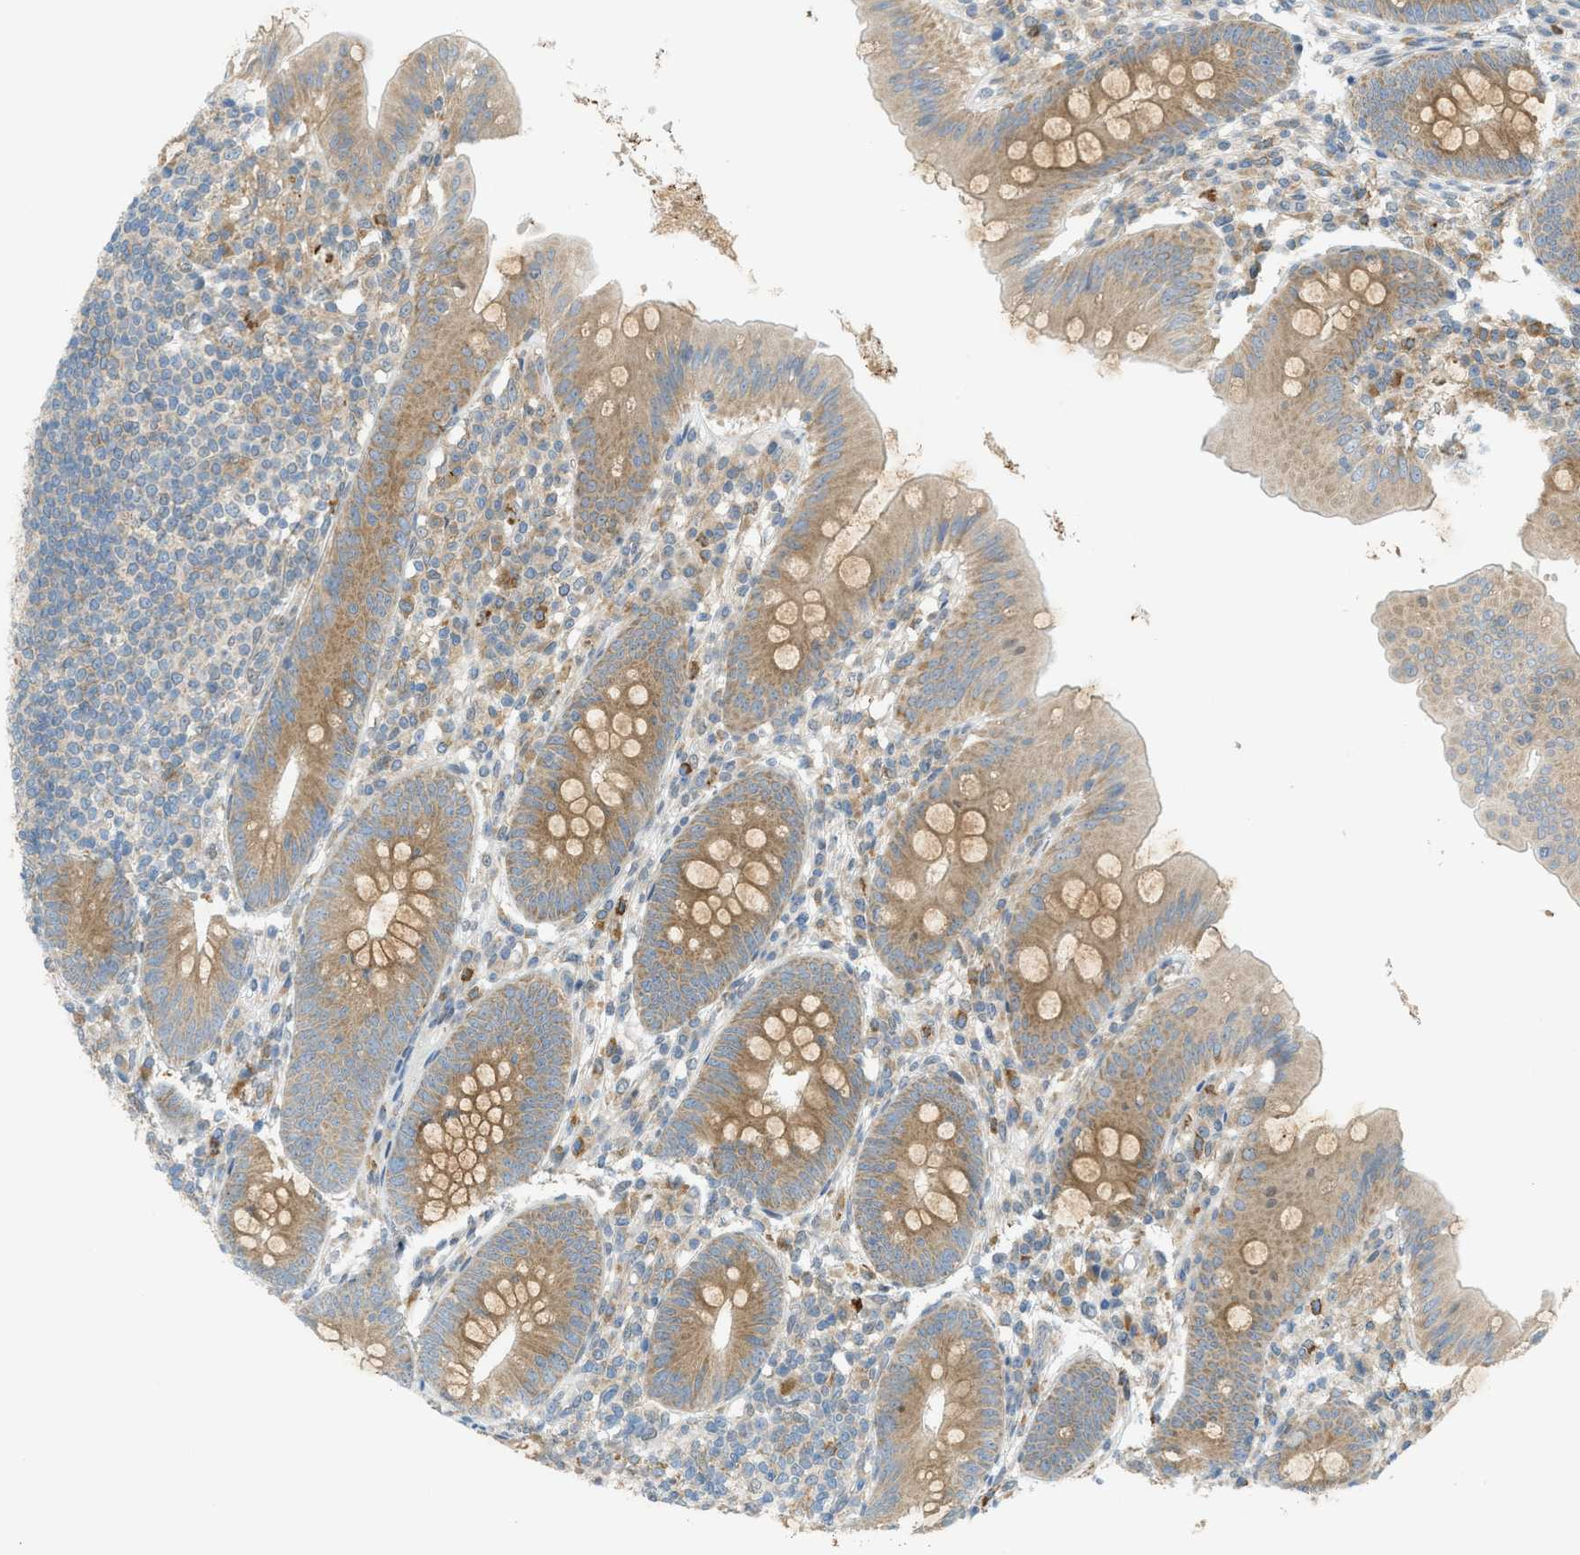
{"staining": {"intensity": "moderate", "quantity": ">75%", "location": "cytoplasmic/membranous"}, "tissue": "appendix", "cell_type": "Glandular cells", "image_type": "normal", "snomed": [{"axis": "morphology", "description": "Normal tissue, NOS"}, {"axis": "topography", "description": "Appendix"}], "caption": "This is a photomicrograph of immunohistochemistry staining of unremarkable appendix, which shows moderate expression in the cytoplasmic/membranous of glandular cells.", "gene": "DYRK1A", "patient": {"sex": "male", "age": 56}}